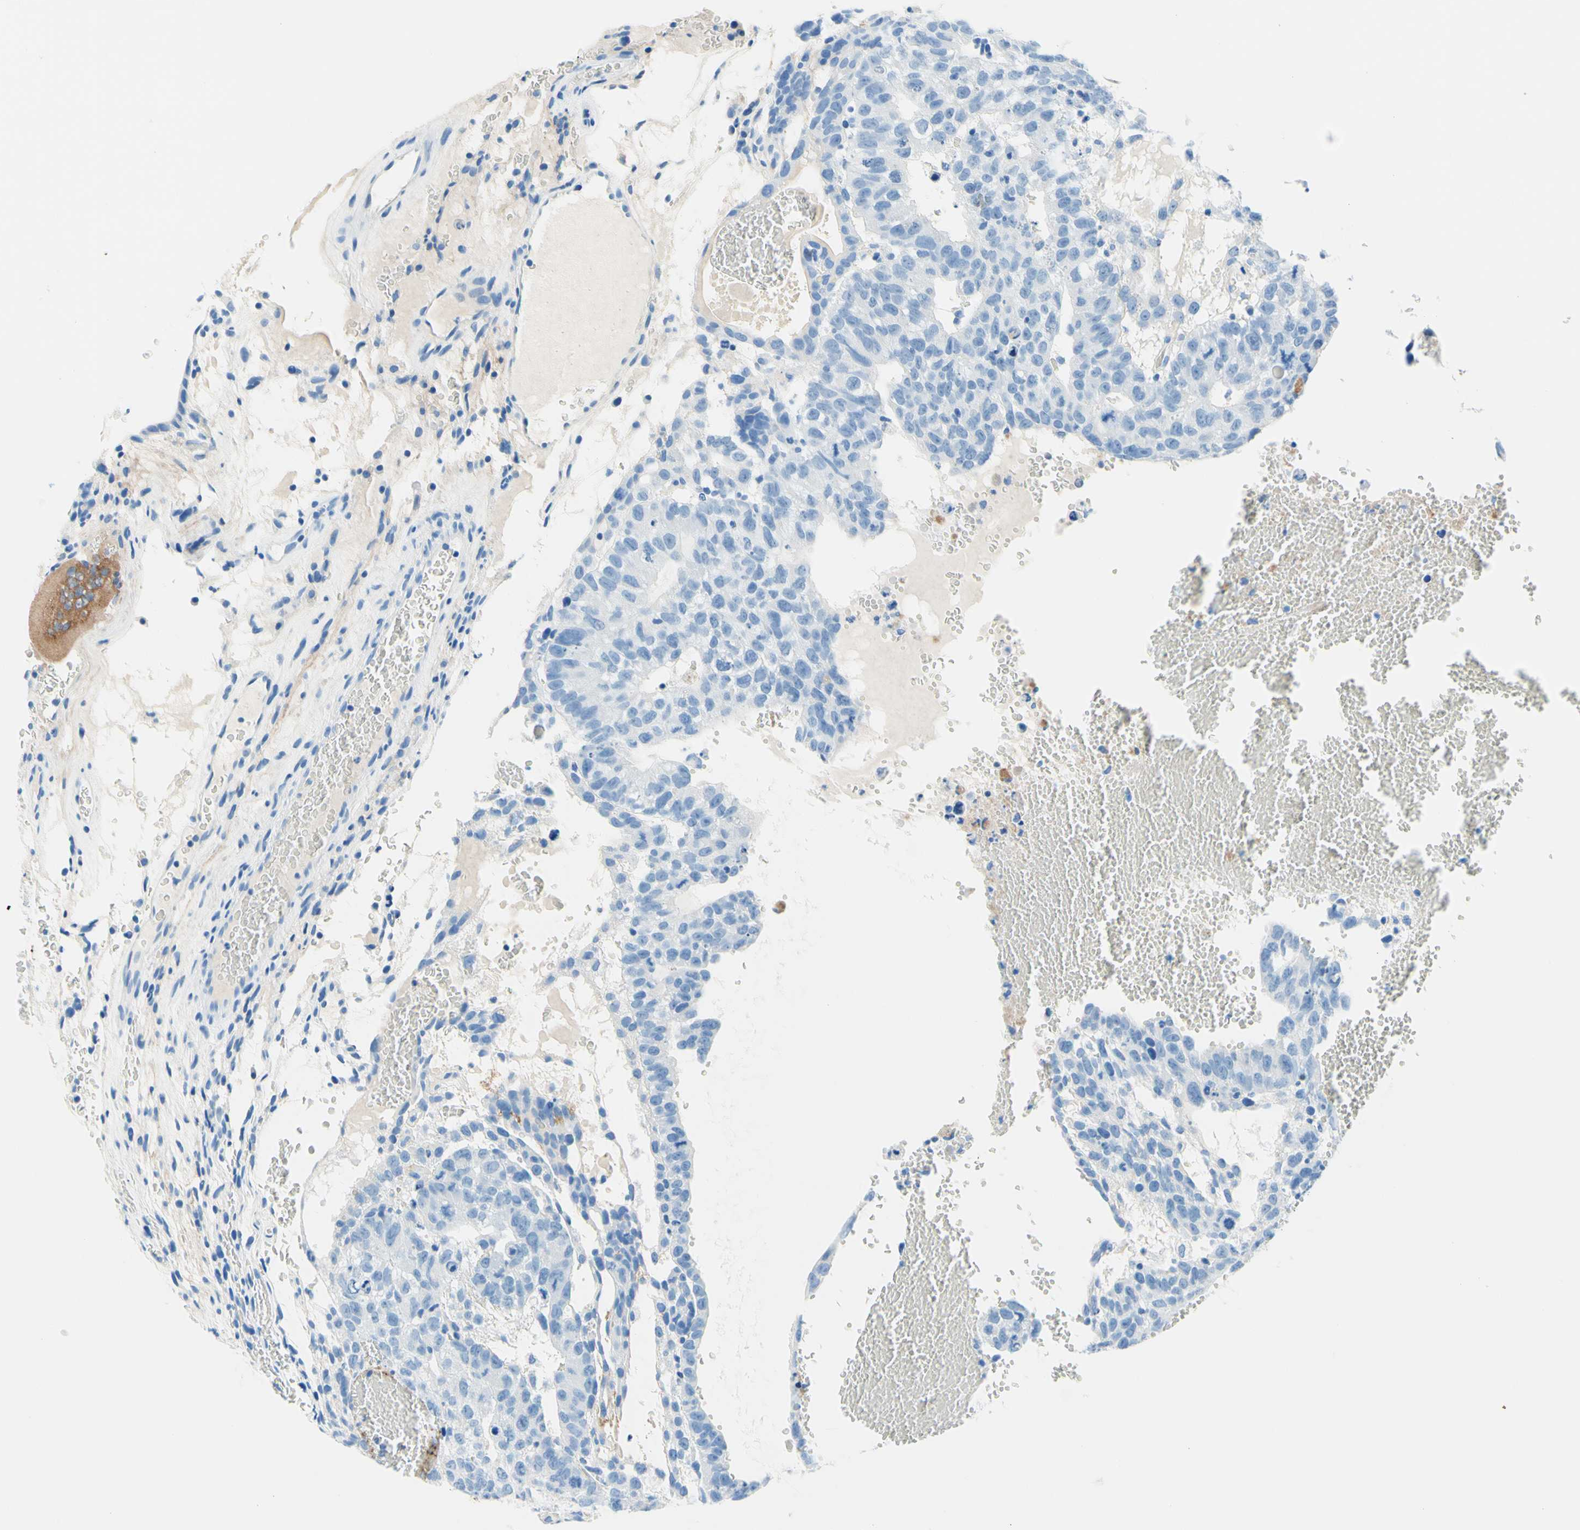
{"staining": {"intensity": "negative", "quantity": "none", "location": "none"}, "tissue": "testis cancer", "cell_type": "Tumor cells", "image_type": "cancer", "snomed": [{"axis": "morphology", "description": "Seminoma, NOS"}, {"axis": "morphology", "description": "Carcinoma, Embryonal, NOS"}, {"axis": "topography", "description": "Testis"}], "caption": "A high-resolution micrograph shows immunohistochemistry staining of testis cancer, which displays no significant expression in tumor cells.", "gene": "MFAP5", "patient": {"sex": "male", "age": 52}}